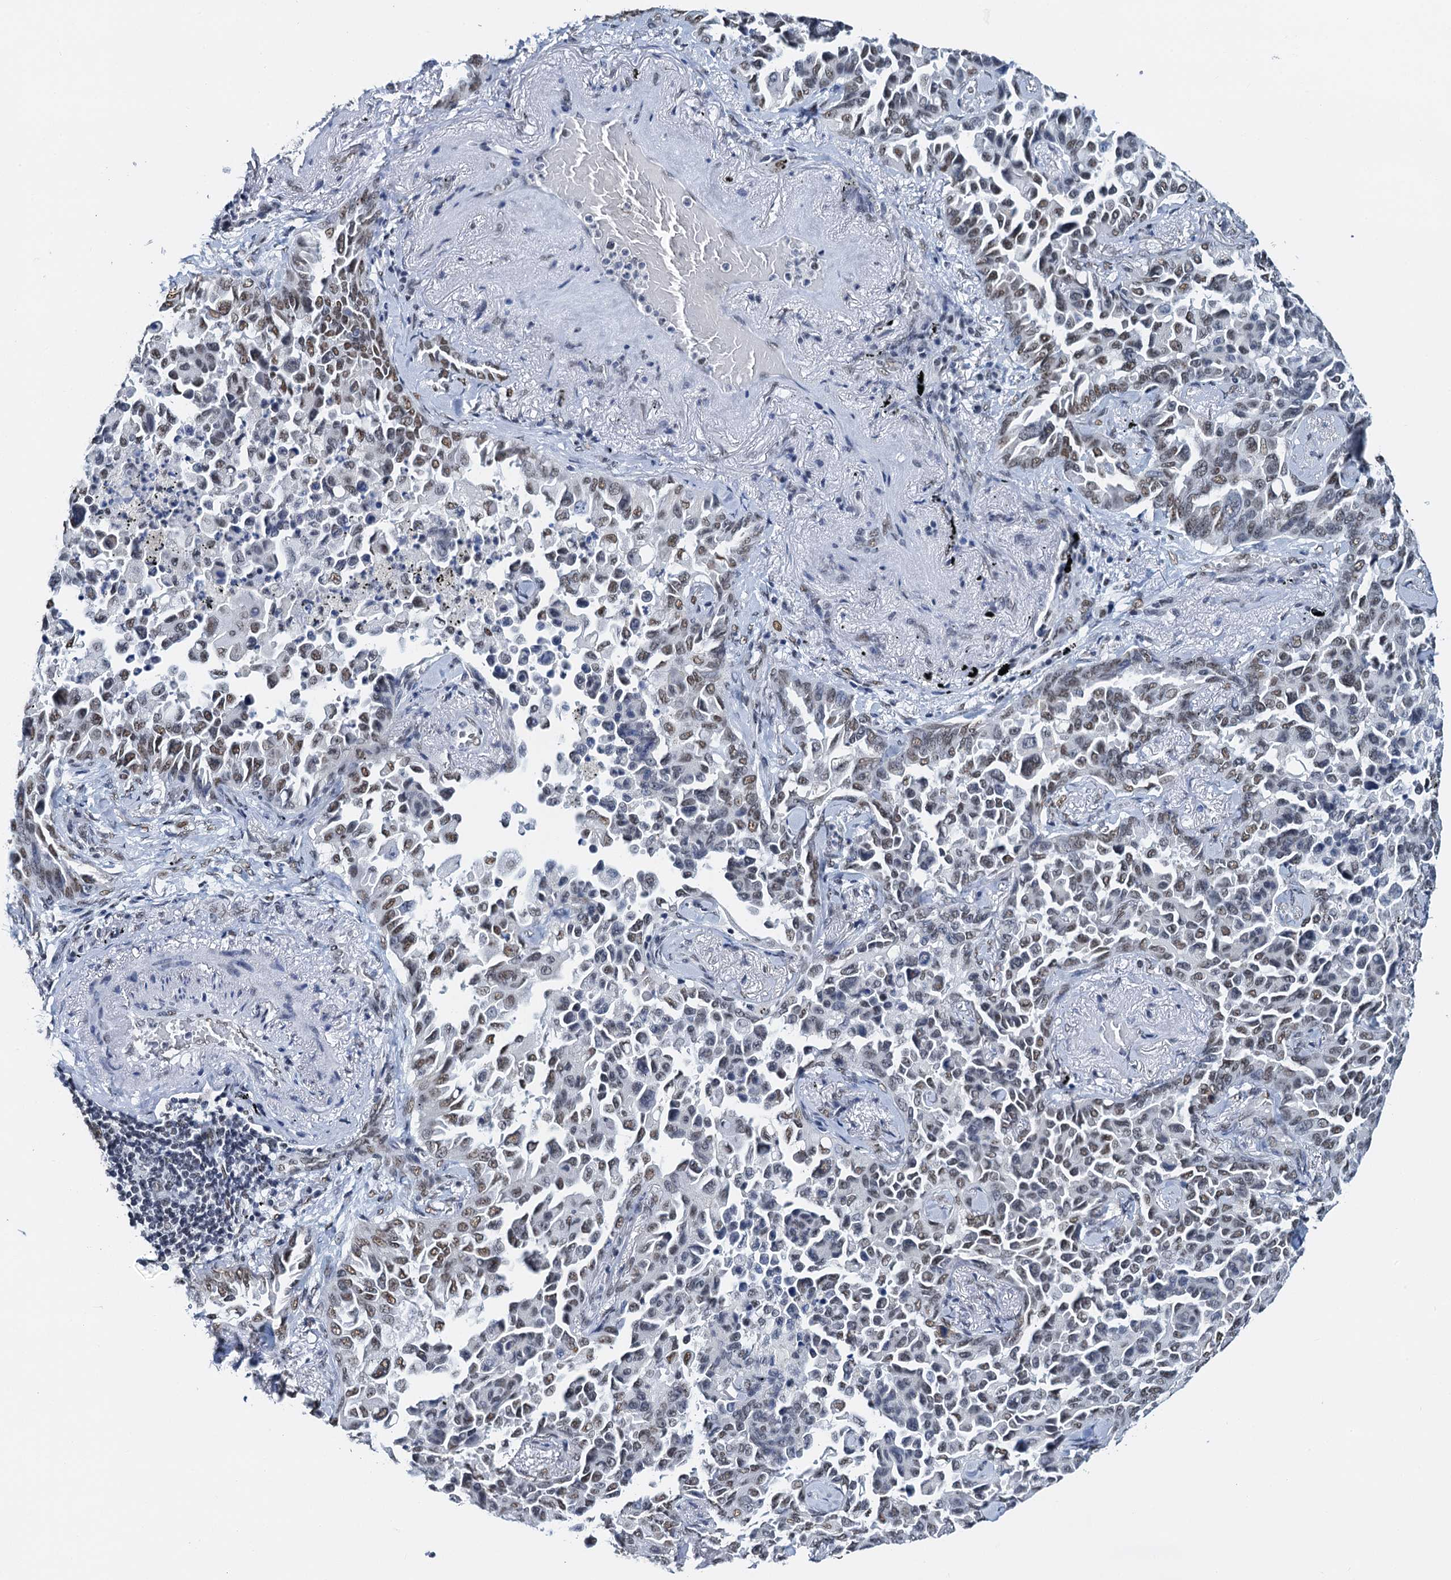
{"staining": {"intensity": "moderate", "quantity": "25%-75%", "location": "nuclear"}, "tissue": "lung cancer", "cell_type": "Tumor cells", "image_type": "cancer", "snomed": [{"axis": "morphology", "description": "Adenocarcinoma, NOS"}, {"axis": "topography", "description": "Lung"}], "caption": "A high-resolution photomicrograph shows IHC staining of lung adenocarcinoma, which displays moderate nuclear expression in approximately 25%-75% of tumor cells. (brown staining indicates protein expression, while blue staining denotes nuclei).", "gene": "SLTM", "patient": {"sex": "female", "age": 67}}